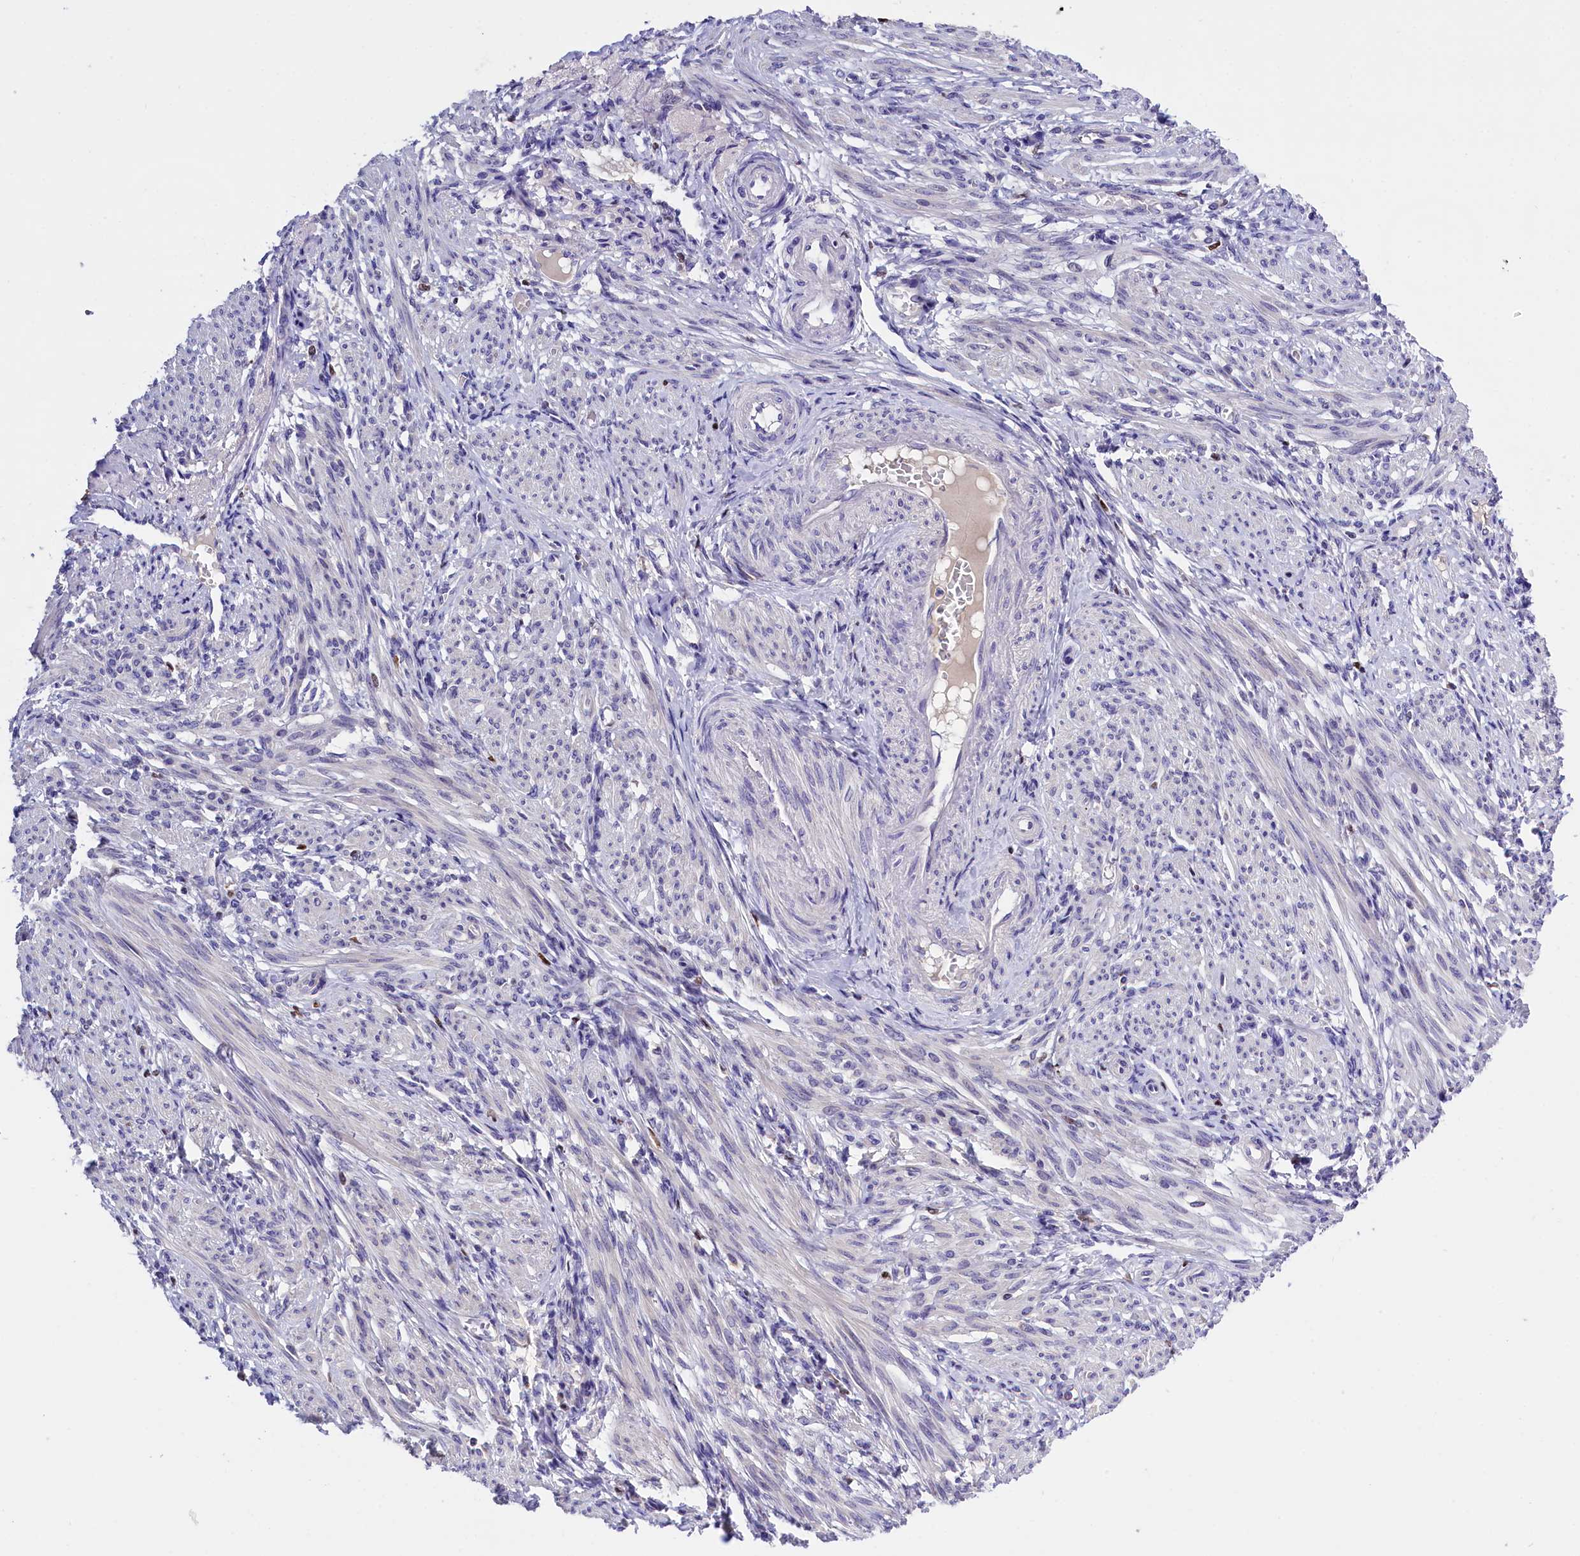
{"staining": {"intensity": "negative", "quantity": "none", "location": "none"}, "tissue": "smooth muscle", "cell_type": "Smooth muscle cells", "image_type": "normal", "snomed": [{"axis": "morphology", "description": "Normal tissue, NOS"}, {"axis": "topography", "description": "Smooth muscle"}], "caption": "Immunohistochemistry of normal human smooth muscle displays no staining in smooth muscle cells.", "gene": "BTBD9", "patient": {"sex": "female", "age": 39}}